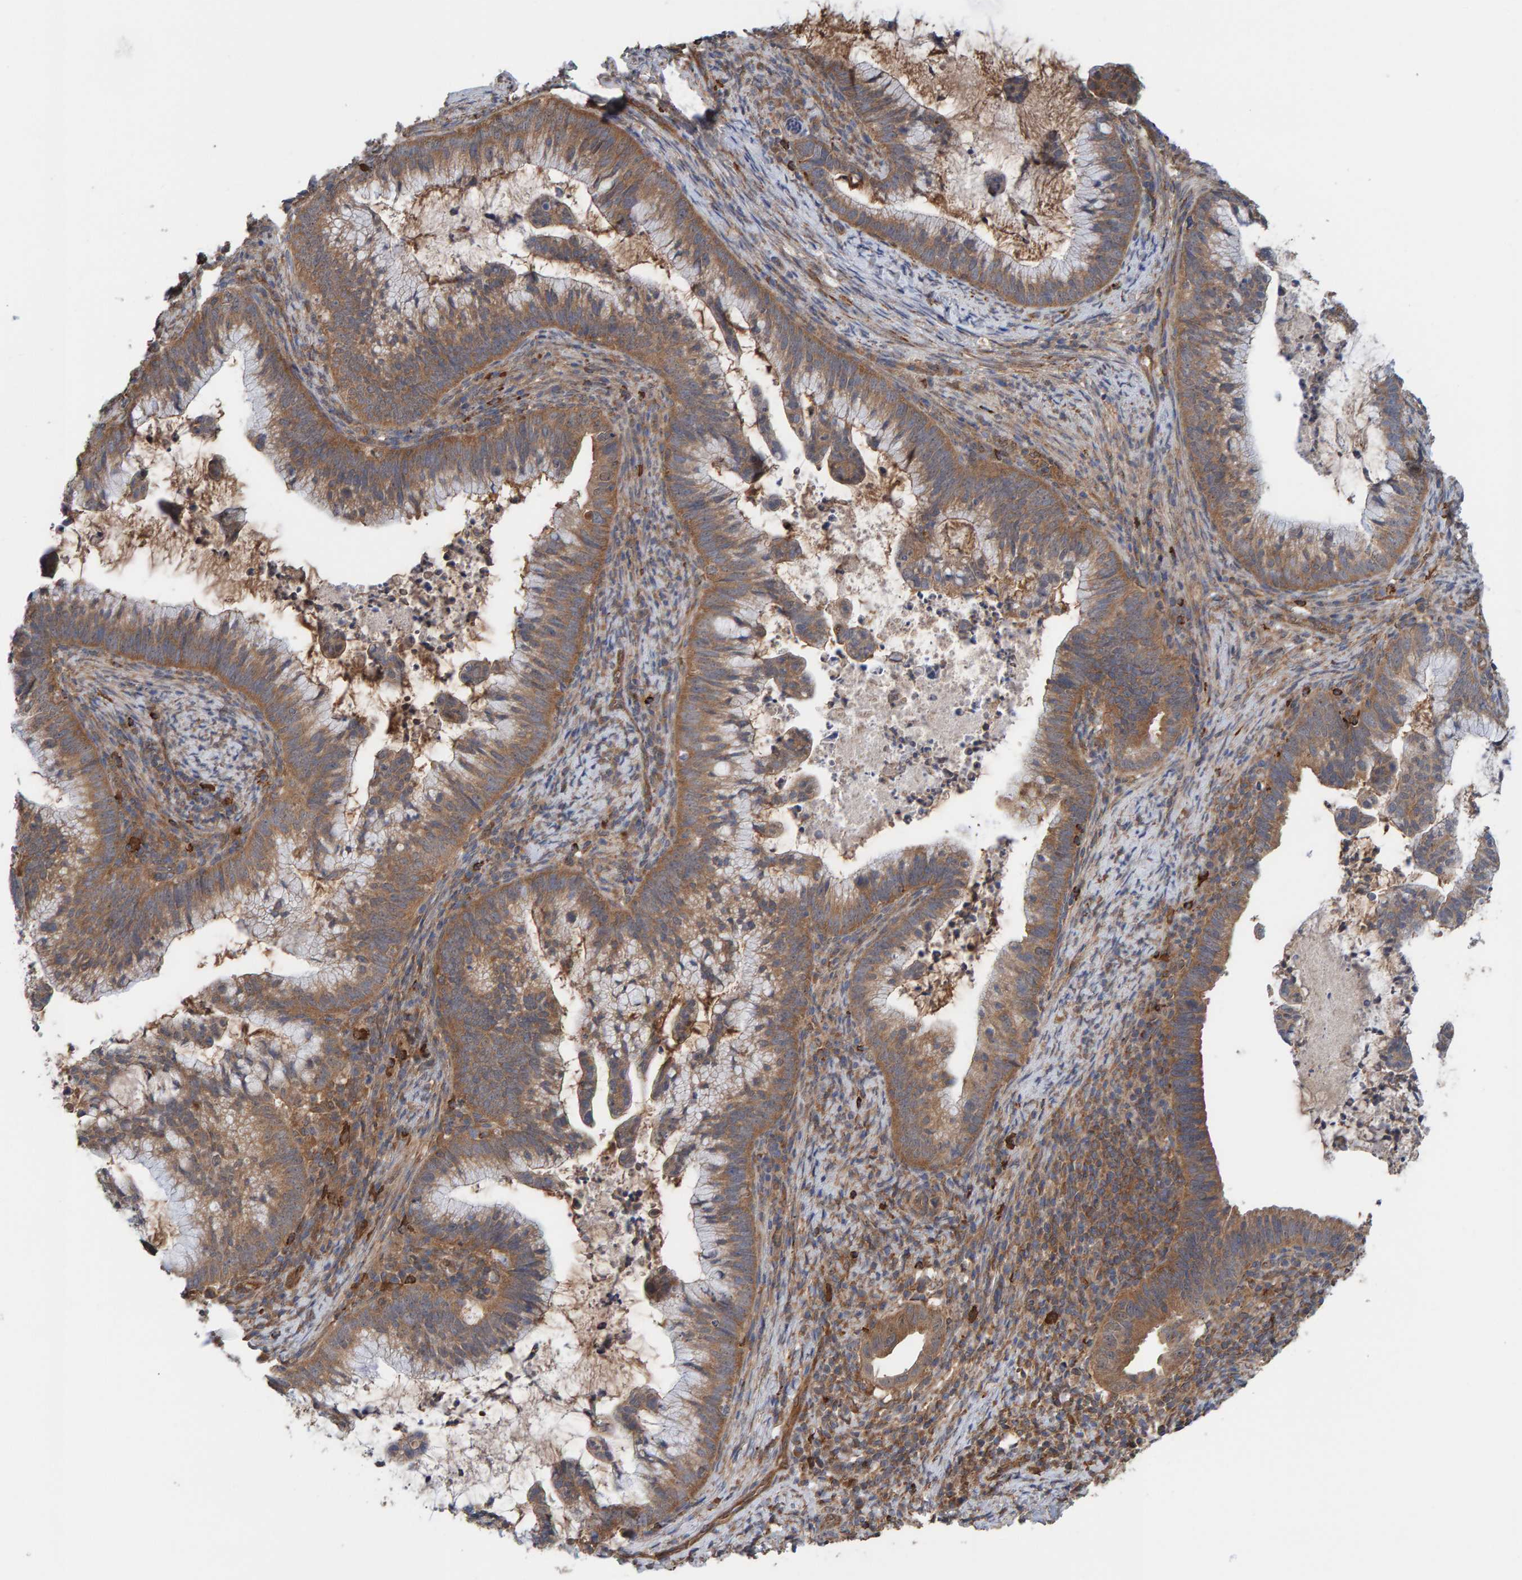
{"staining": {"intensity": "moderate", "quantity": ">75%", "location": "cytoplasmic/membranous"}, "tissue": "cervical cancer", "cell_type": "Tumor cells", "image_type": "cancer", "snomed": [{"axis": "morphology", "description": "Adenocarcinoma, NOS"}, {"axis": "topography", "description": "Cervix"}], "caption": "Immunohistochemistry (IHC) (DAB (3,3'-diaminobenzidine)) staining of human cervical adenocarcinoma shows moderate cytoplasmic/membranous protein expression in approximately >75% of tumor cells.", "gene": "LRSAM1", "patient": {"sex": "female", "age": 36}}